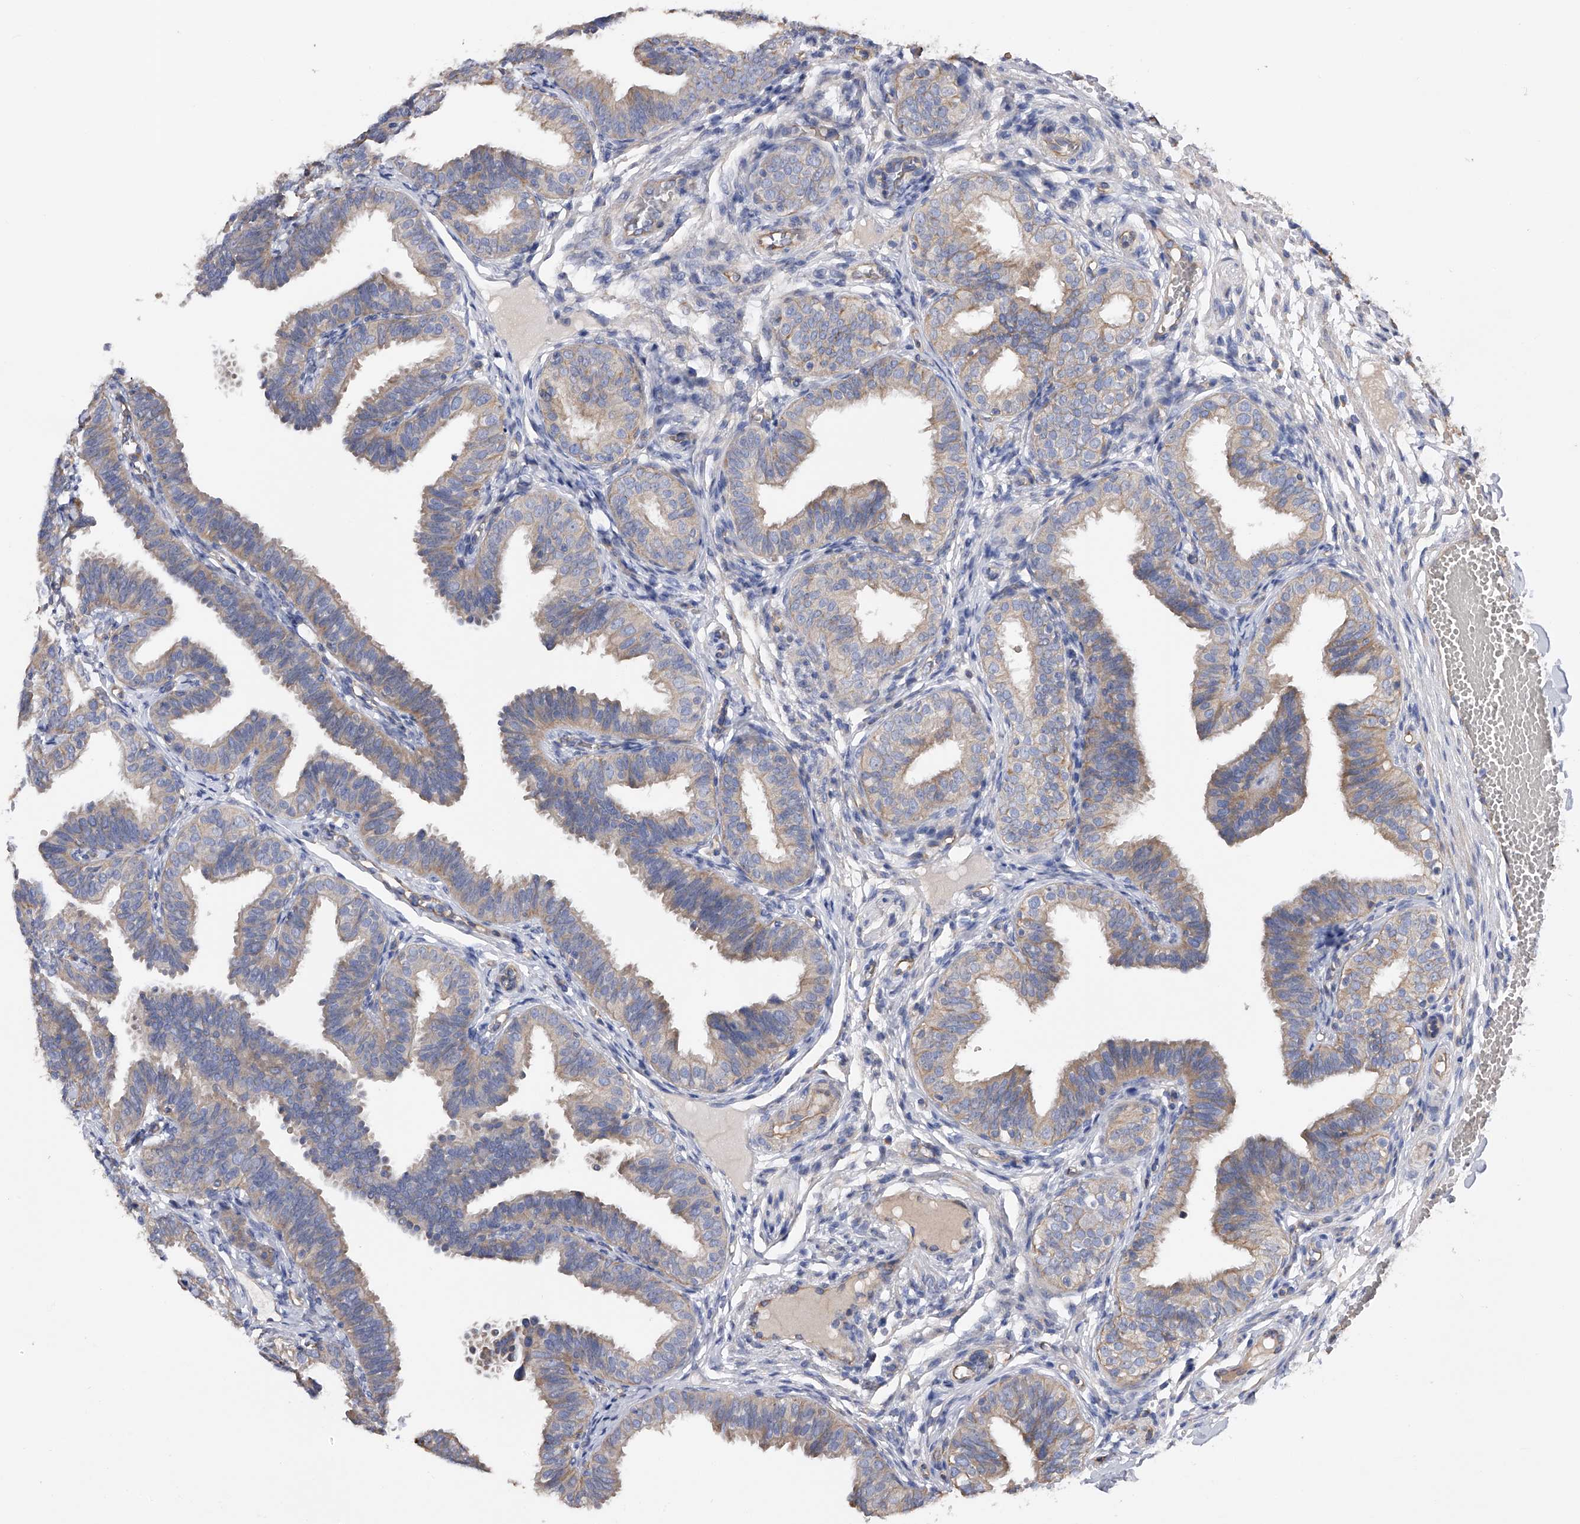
{"staining": {"intensity": "weak", "quantity": "25%-75%", "location": "cytoplasmic/membranous"}, "tissue": "fallopian tube", "cell_type": "Glandular cells", "image_type": "normal", "snomed": [{"axis": "morphology", "description": "Normal tissue, NOS"}, {"axis": "topography", "description": "Fallopian tube"}], "caption": "DAB (3,3'-diaminobenzidine) immunohistochemical staining of benign human fallopian tube exhibits weak cytoplasmic/membranous protein staining in approximately 25%-75% of glandular cells.", "gene": "RWDD2A", "patient": {"sex": "female", "age": 35}}